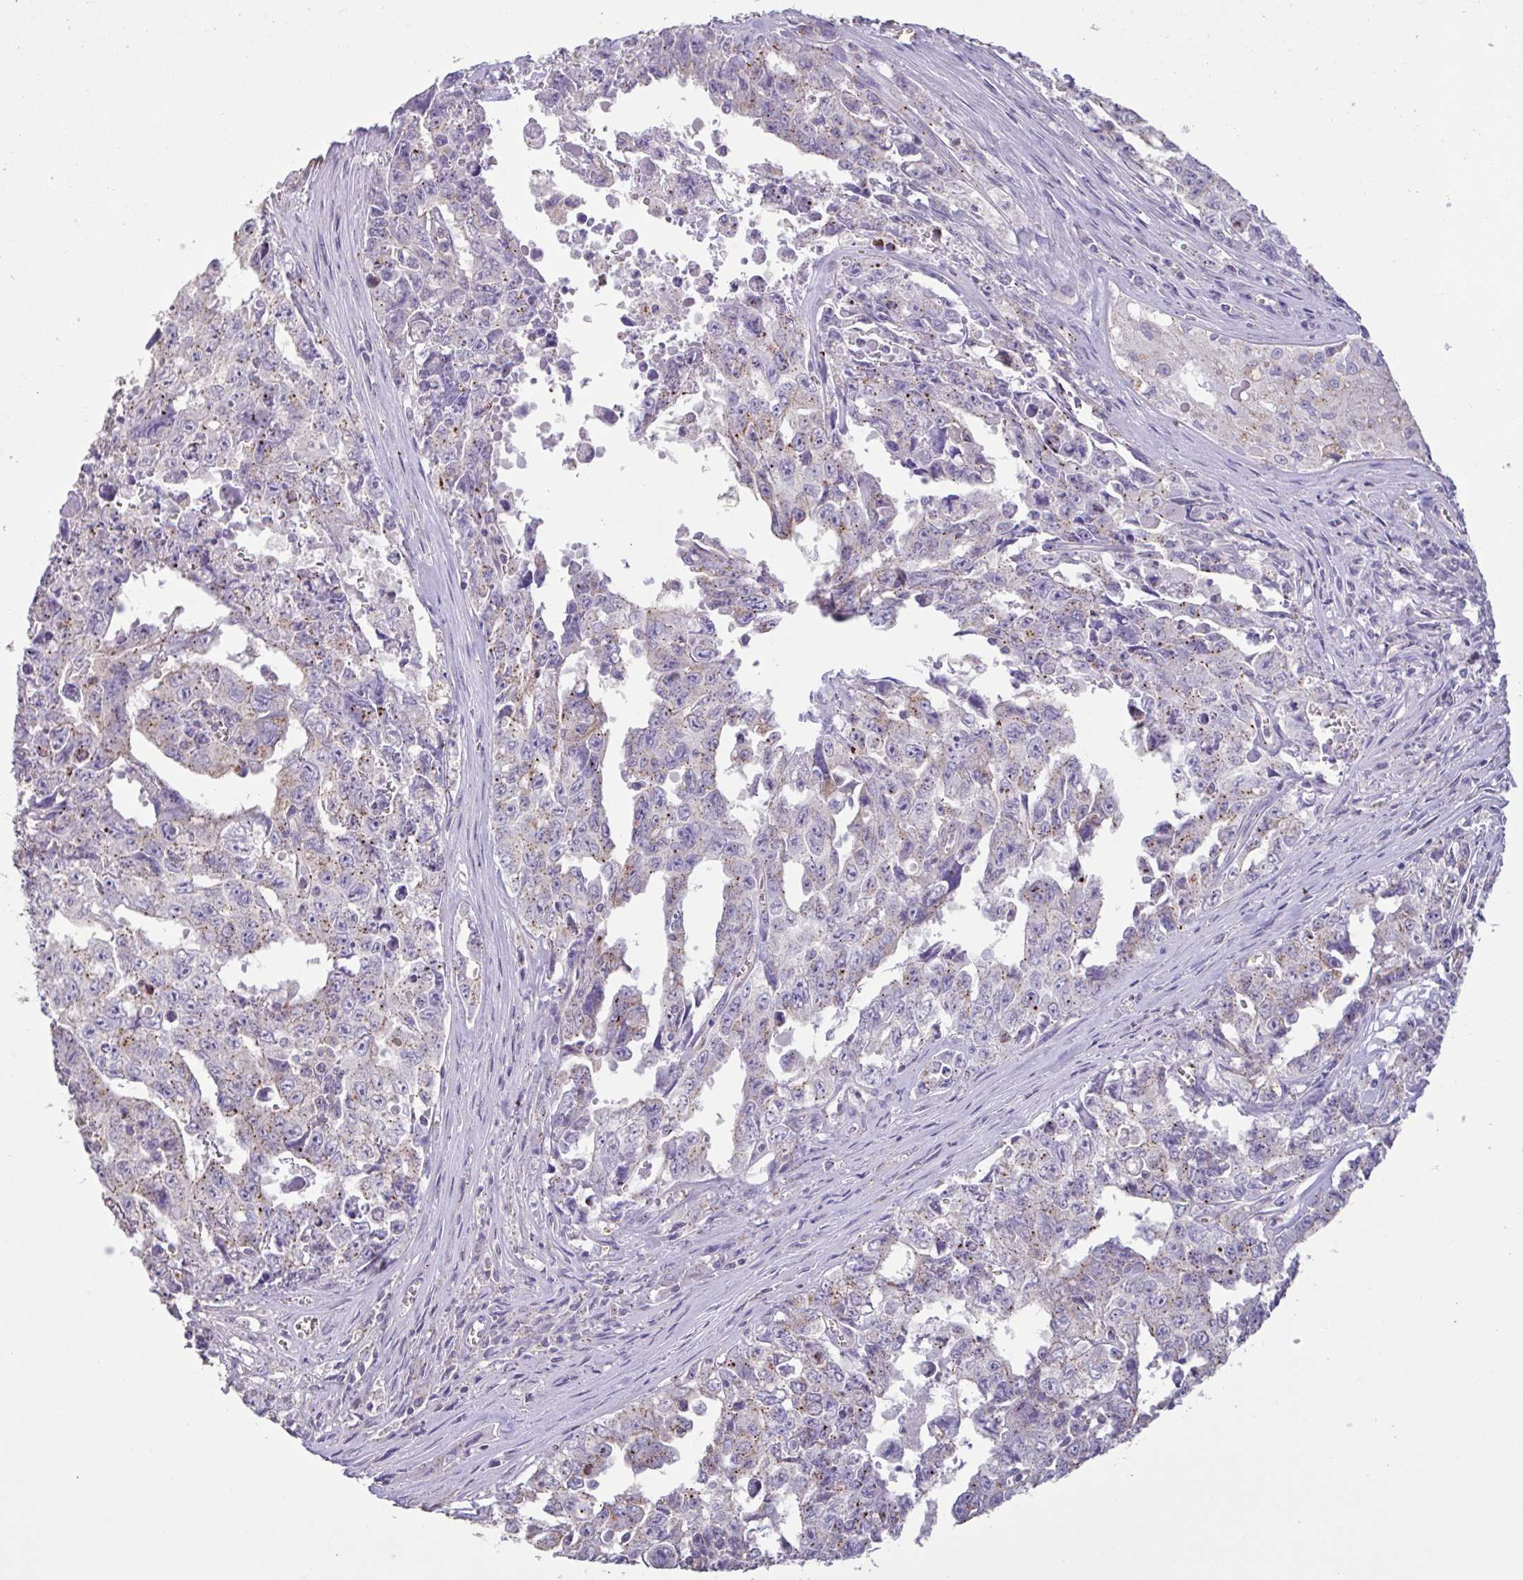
{"staining": {"intensity": "weak", "quantity": "25%-75%", "location": "cytoplasmic/membranous"}, "tissue": "testis cancer", "cell_type": "Tumor cells", "image_type": "cancer", "snomed": [{"axis": "morphology", "description": "Carcinoma, Embryonal, NOS"}, {"axis": "topography", "description": "Testis"}], "caption": "Immunohistochemistry of human embryonal carcinoma (testis) demonstrates low levels of weak cytoplasmic/membranous positivity in about 25%-75% of tumor cells. (DAB IHC, brown staining for protein, blue staining for nuclei).", "gene": "CHMP5", "patient": {"sex": "male", "age": 24}}